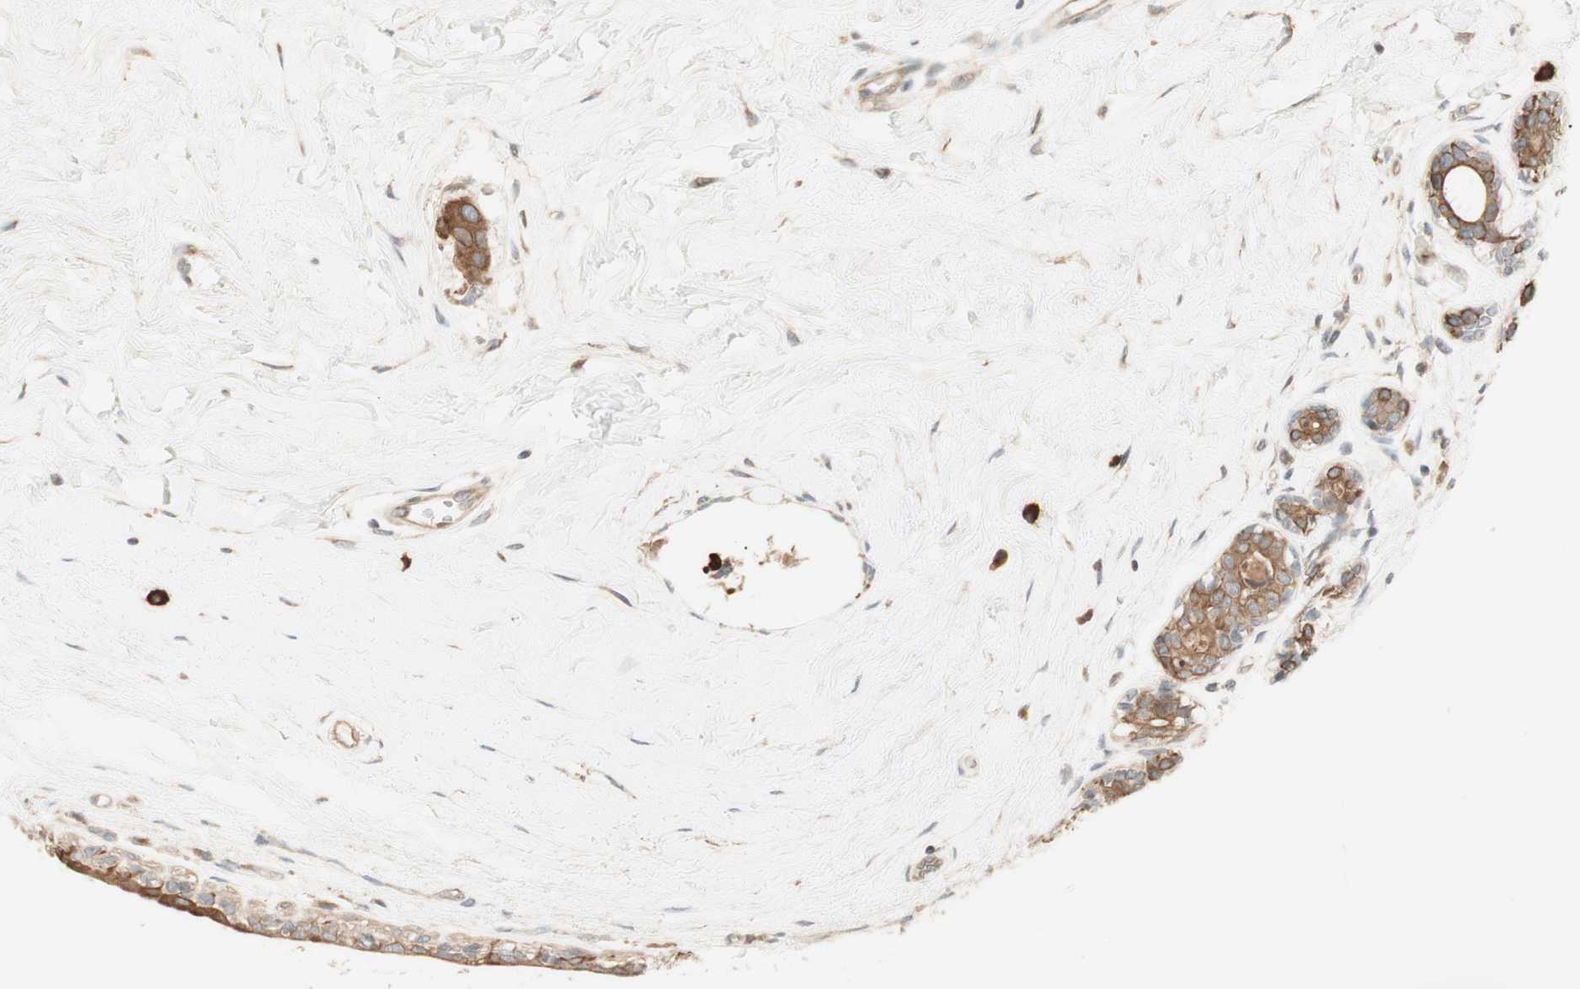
{"staining": {"intensity": "moderate", "quantity": ">75%", "location": "cytoplasmic/membranous"}, "tissue": "breast cancer", "cell_type": "Tumor cells", "image_type": "cancer", "snomed": [{"axis": "morphology", "description": "Normal tissue, NOS"}, {"axis": "morphology", "description": "Duct carcinoma"}, {"axis": "topography", "description": "Breast"}], "caption": "Moderate cytoplasmic/membranous positivity is present in about >75% of tumor cells in breast cancer. Immunohistochemistry stains the protein in brown and the nuclei are stained blue.", "gene": "CLCN2", "patient": {"sex": "female", "age": 39}}